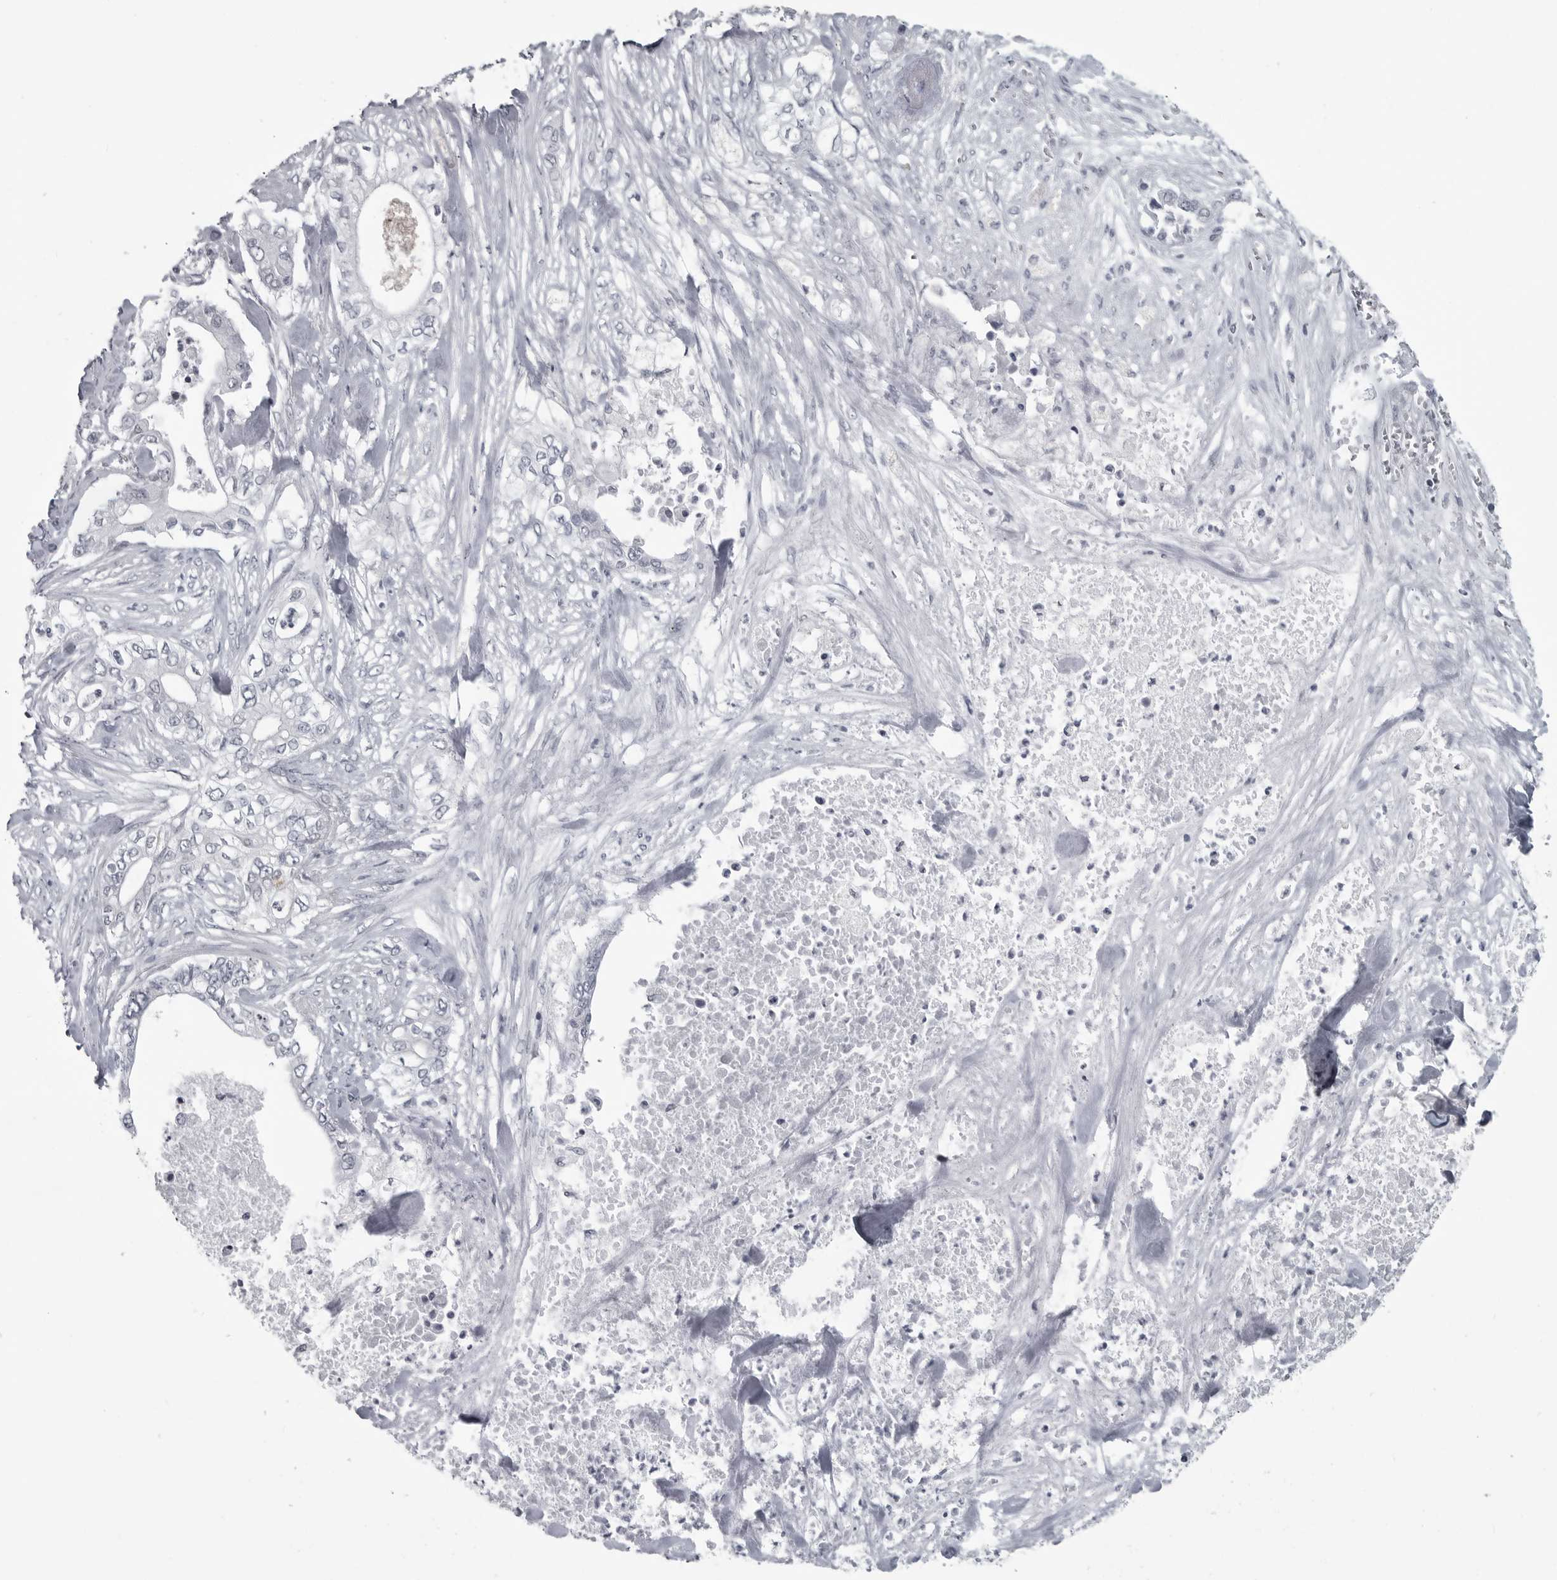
{"staining": {"intensity": "negative", "quantity": "none", "location": "none"}, "tissue": "pancreatic cancer", "cell_type": "Tumor cells", "image_type": "cancer", "snomed": [{"axis": "morphology", "description": "Adenocarcinoma, NOS"}, {"axis": "topography", "description": "Pancreas"}], "caption": "A high-resolution photomicrograph shows IHC staining of pancreatic cancer (adenocarcinoma), which exhibits no significant positivity in tumor cells.", "gene": "LYSMD1", "patient": {"sex": "female", "age": 78}}